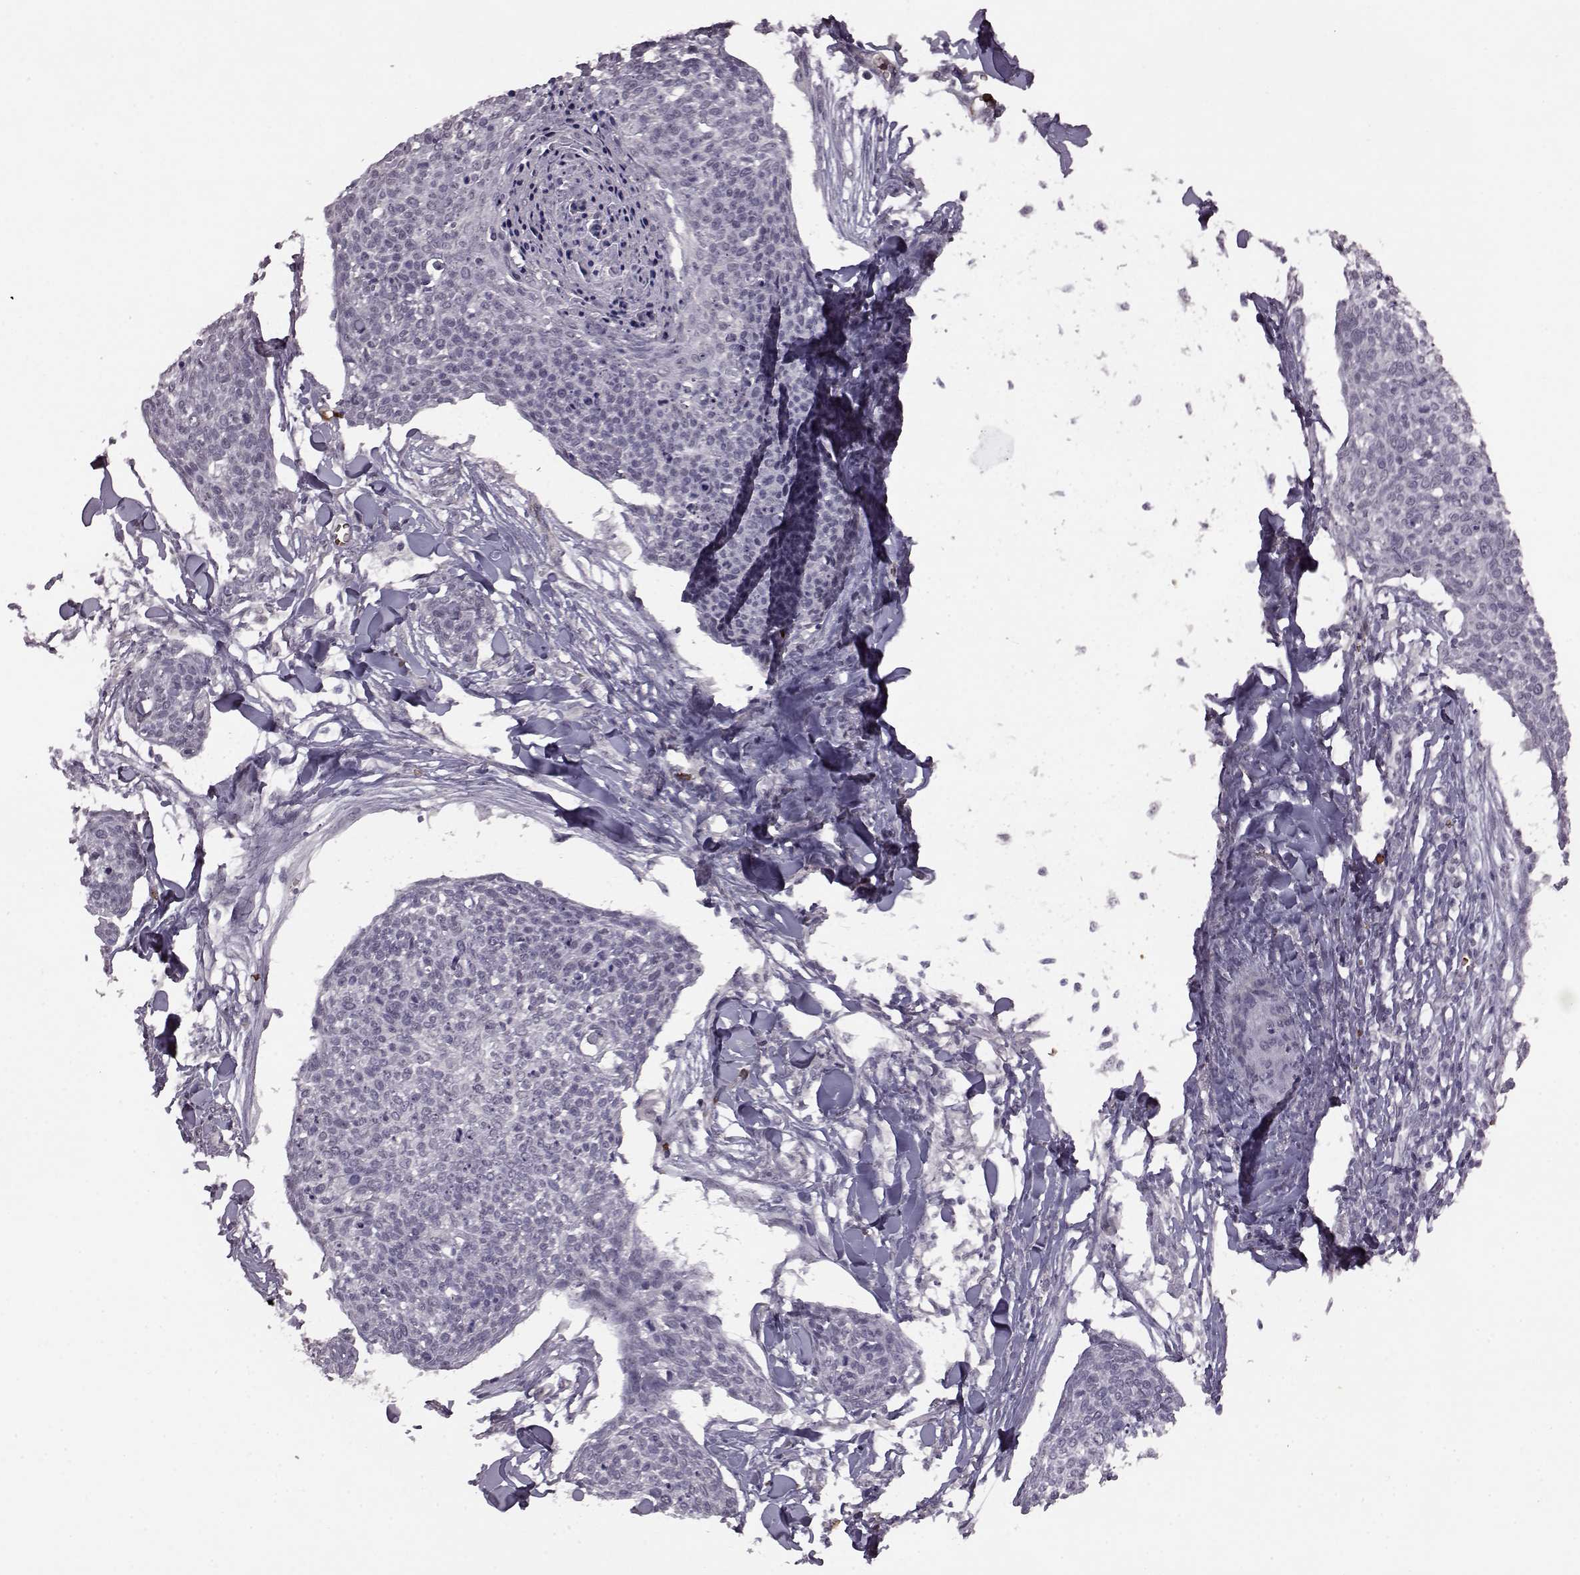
{"staining": {"intensity": "negative", "quantity": "none", "location": "none"}, "tissue": "skin cancer", "cell_type": "Tumor cells", "image_type": "cancer", "snomed": [{"axis": "morphology", "description": "Squamous cell carcinoma, NOS"}, {"axis": "topography", "description": "Skin"}, {"axis": "topography", "description": "Vulva"}], "caption": "Immunohistochemistry (IHC) histopathology image of neoplastic tissue: human skin squamous cell carcinoma stained with DAB (3,3'-diaminobenzidine) reveals no significant protein expression in tumor cells.", "gene": "PROP1", "patient": {"sex": "female", "age": 75}}